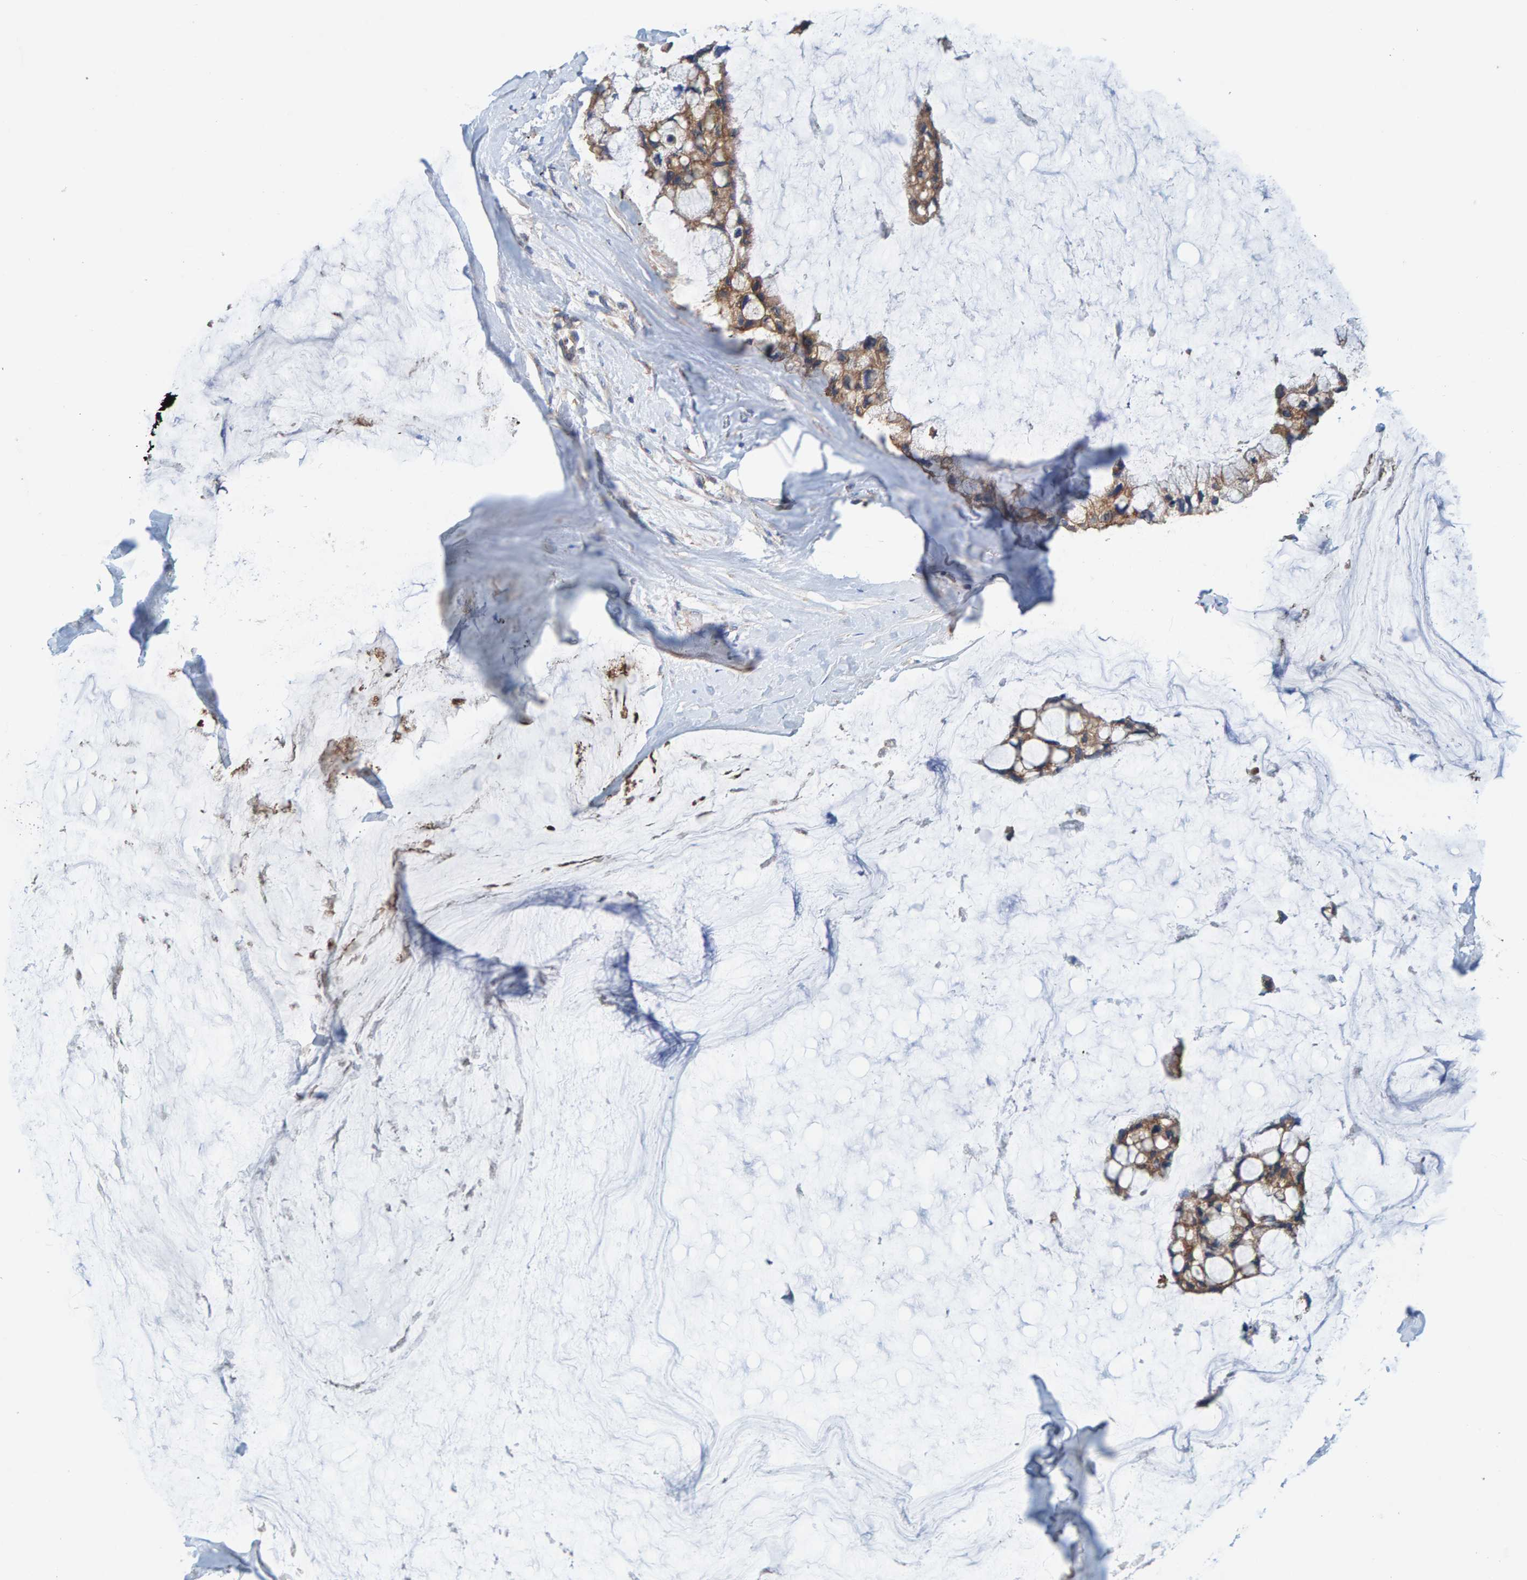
{"staining": {"intensity": "moderate", "quantity": ">75%", "location": "cytoplasmic/membranous"}, "tissue": "ovarian cancer", "cell_type": "Tumor cells", "image_type": "cancer", "snomed": [{"axis": "morphology", "description": "Cystadenocarcinoma, mucinous, NOS"}, {"axis": "topography", "description": "Ovary"}], "caption": "Immunohistochemical staining of ovarian cancer exhibits medium levels of moderate cytoplasmic/membranous protein expression in approximately >75% of tumor cells. (IHC, brightfield microscopy, high magnification).", "gene": "MKLN1", "patient": {"sex": "female", "age": 39}}